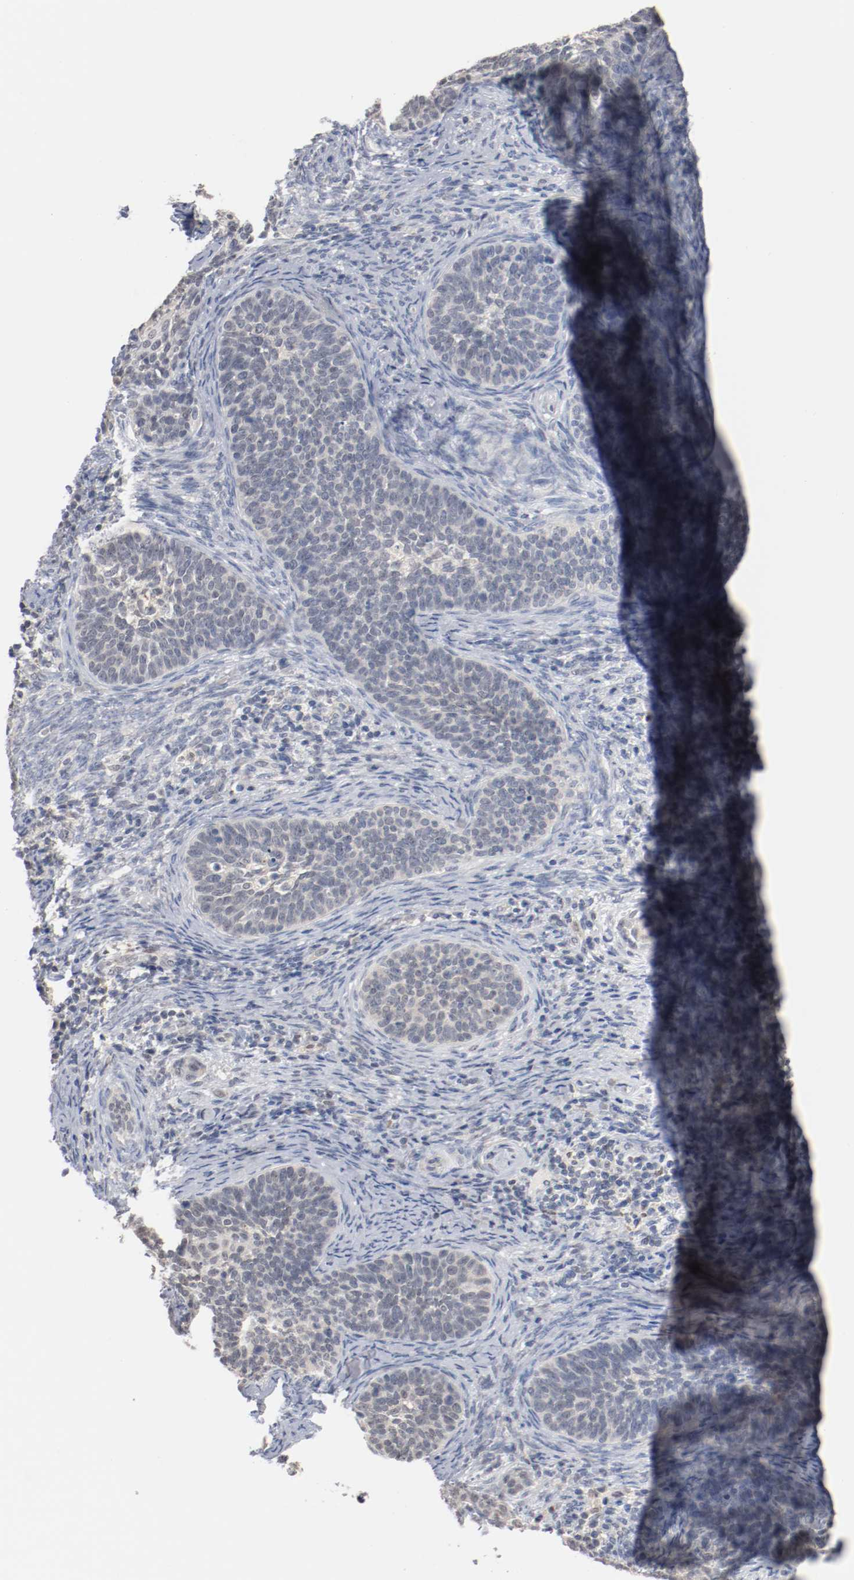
{"staining": {"intensity": "negative", "quantity": "none", "location": "none"}, "tissue": "cervical cancer", "cell_type": "Tumor cells", "image_type": "cancer", "snomed": [{"axis": "morphology", "description": "Squamous cell carcinoma, NOS"}, {"axis": "topography", "description": "Cervix"}], "caption": "Photomicrograph shows no protein positivity in tumor cells of squamous cell carcinoma (cervical) tissue.", "gene": "ERICH1", "patient": {"sex": "female", "age": 33}}